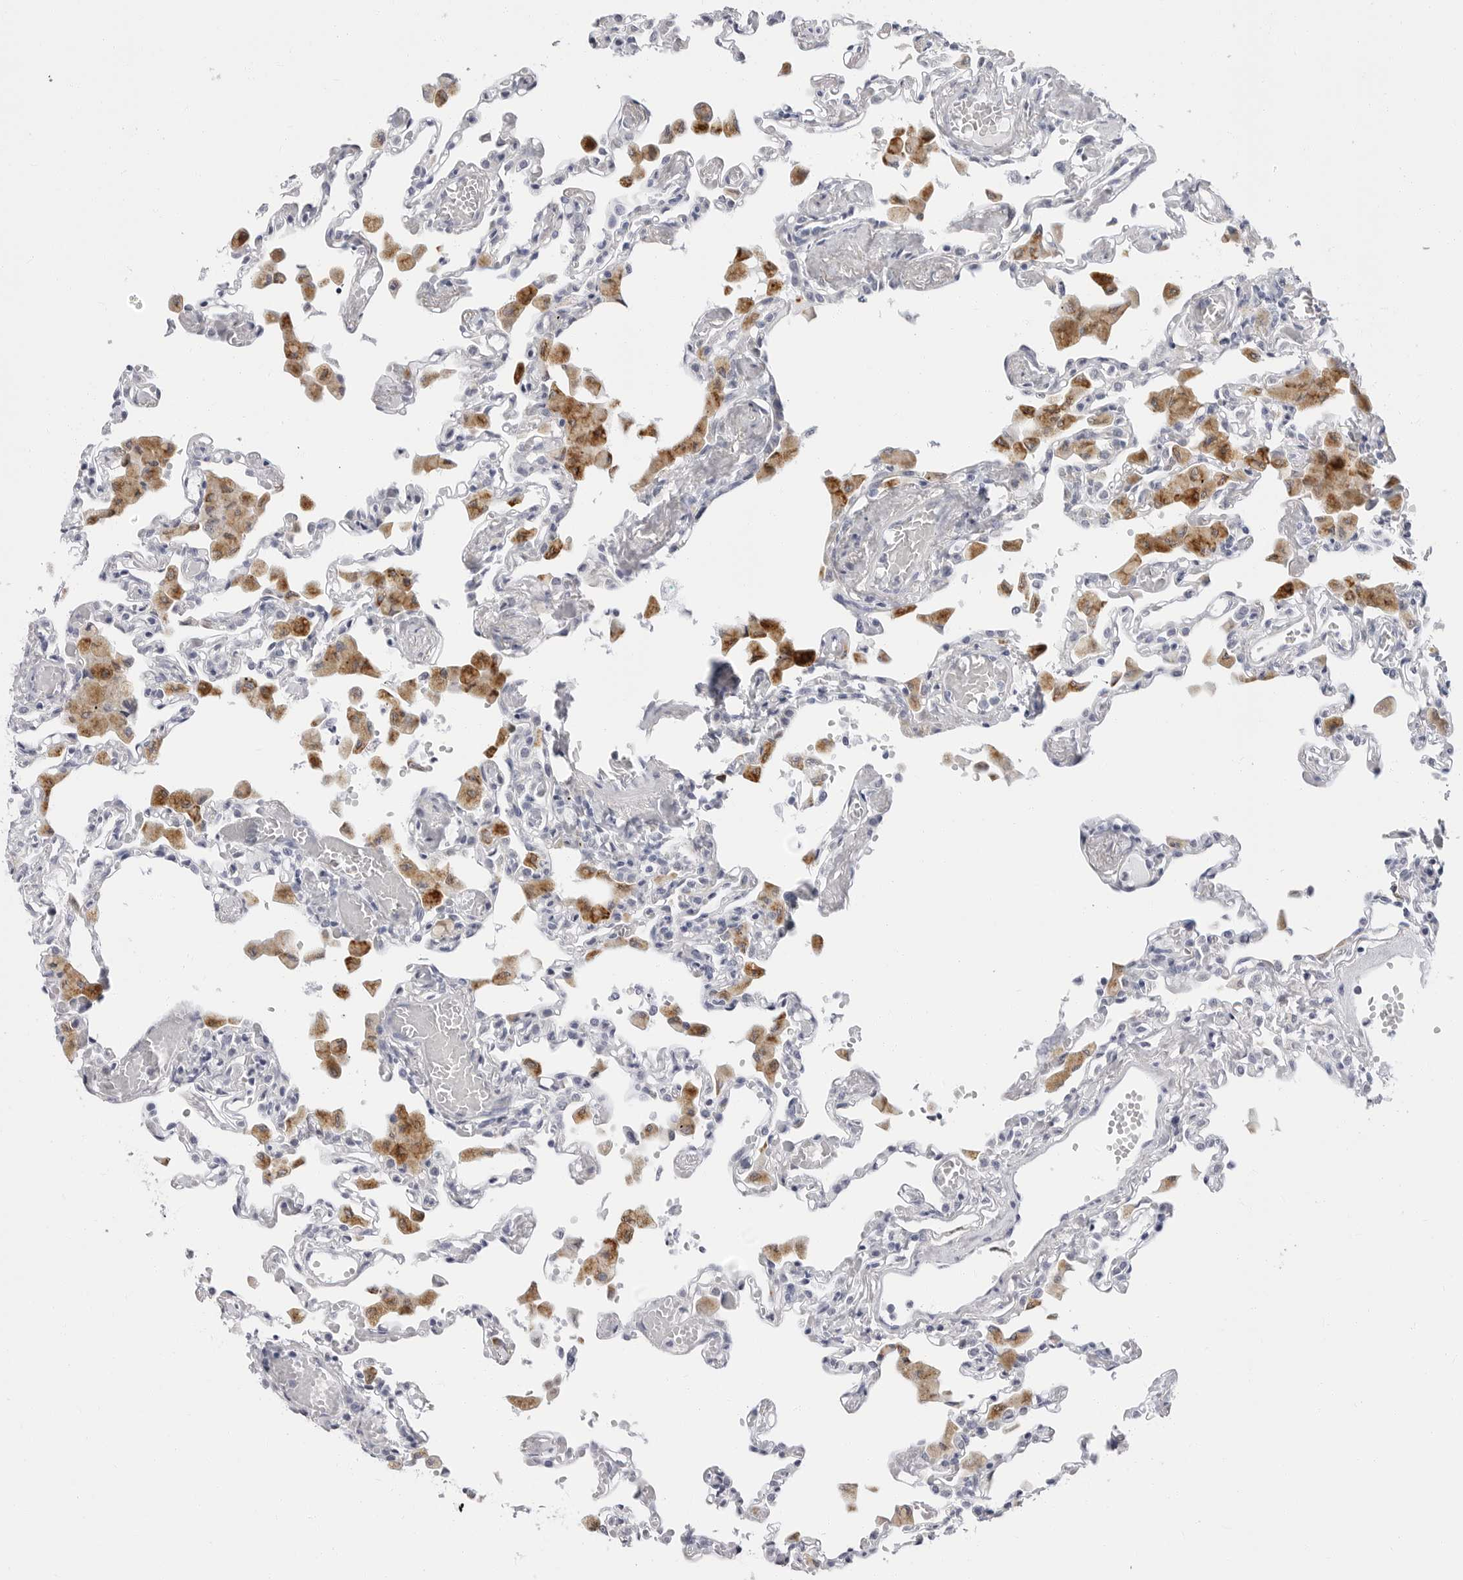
{"staining": {"intensity": "negative", "quantity": "none", "location": "none"}, "tissue": "lung", "cell_type": "Alveolar cells", "image_type": "normal", "snomed": [{"axis": "morphology", "description": "Normal tissue, NOS"}, {"axis": "topography", "description": "Bronchus"}, {"axis": "topography", "description": "Lung"}], "caption": "This is a photomicrograph of immunohistochemistry (IHC) staining of unremarkable lung, which shows no positivity in alveolar cells. (DAB immunohistochemistry, high magnification).", "gene": "ERICH3", "patient": {"sex": "female", "age": 49}}